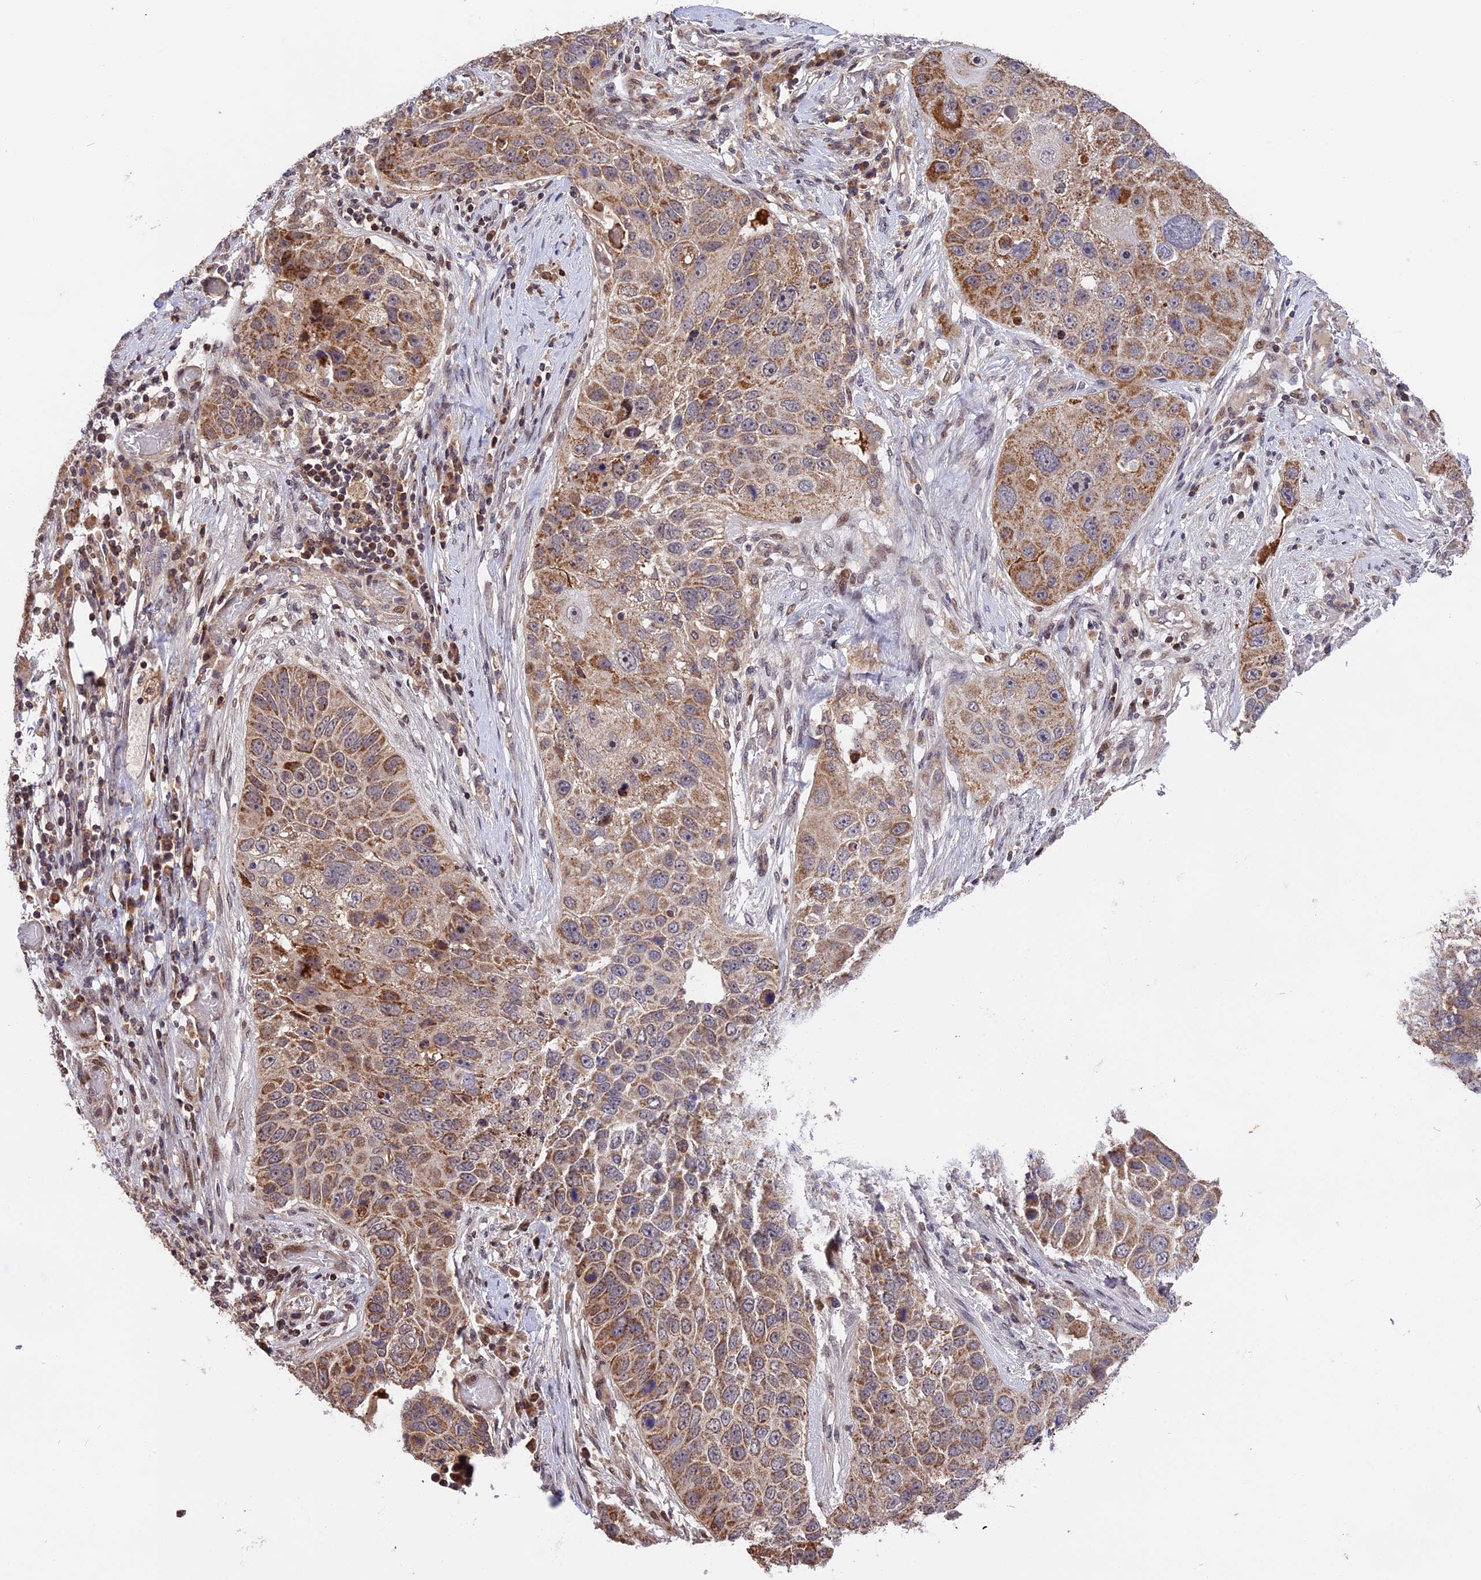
{"staining": {"intensity": "moderate", "quantity": ">75%", "location": "cytoplasmic/membranous"}, "tissue": "lung cancer", "cell_type": "Tumor cells", "image_type": "cancer", "snomed": [{"axis": "morphology", "description": "Adenocarcinoma, NOS"}, {"axis": "topography", "description": "Lung"}], "caption": "DAB (3,3'-diaminobenzidine) immunohistochemical staining of lung cancer exhibits moderate cytoplasmic/membranous protein staining in approximately >75% of tumor cells. The staining was performed using DAB (3,3'-diaminobenzidine), with brown indicating positive protein expression. Nuclei are stained blue with hematoxylin.", "gene": "RERGL", "patient": {"sex": "male", "age": 64}}